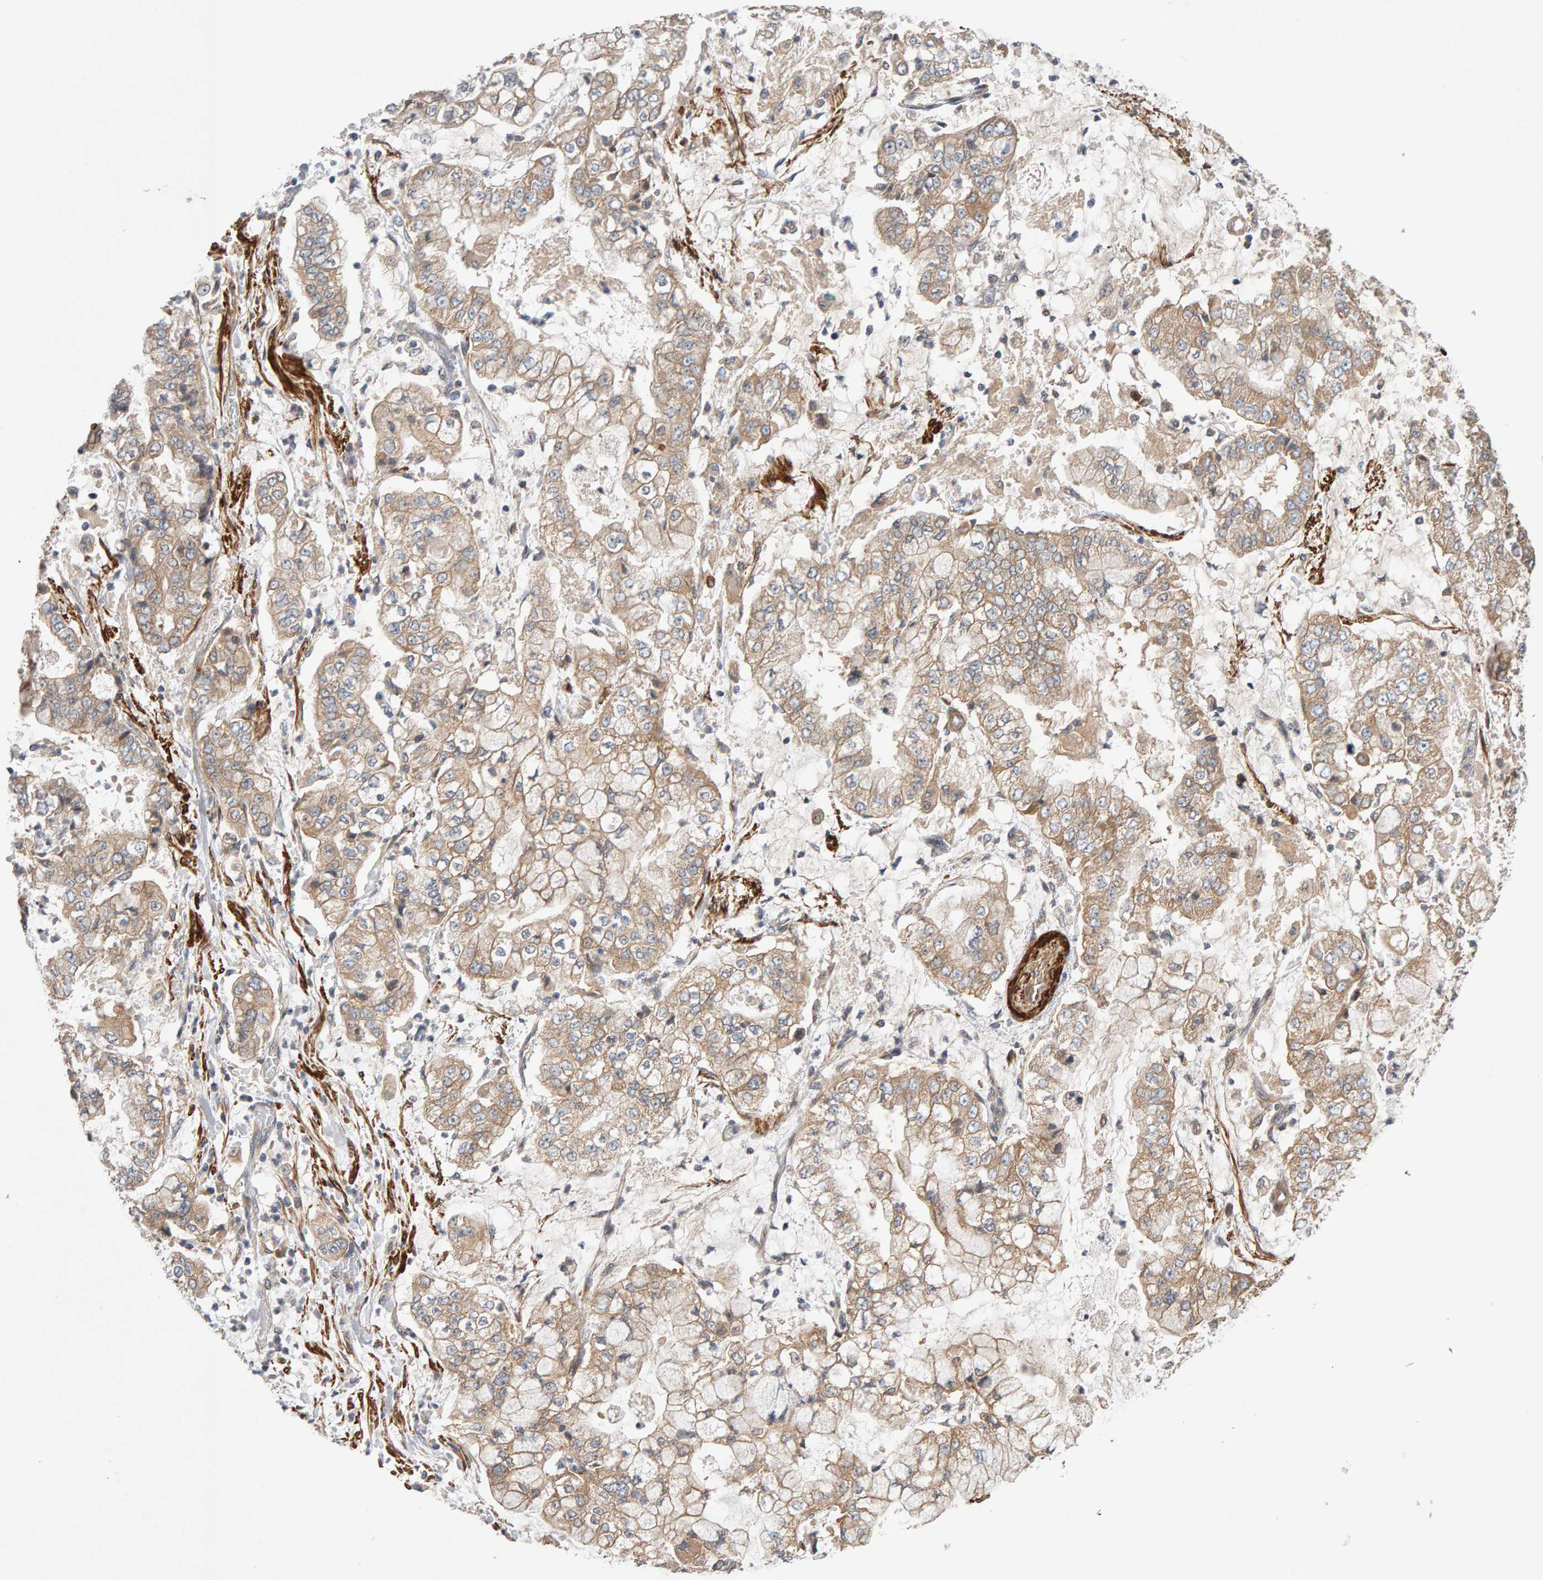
{"staining": {"intensity": "weak", "quantity": ">75%", "location": "cytoplasmic/membranous"}, "tissue": "stomach cancer", "cell_type": "Tumor cells", "image_type": "cancer", "snomed": [{"axis": "morphology", "description": "Adenocarcinoma, NOS"}, {"axis": "topography", "description": "Stomach"}], "caption": "The histopathology image displays staining of stomach adenocarcinoma, revealing weak cytoplasmic/membranous protein staining (brown color) within tumor cells.", "gene": "RNF19A", "patient": {"sex": "male", "age": 76}}